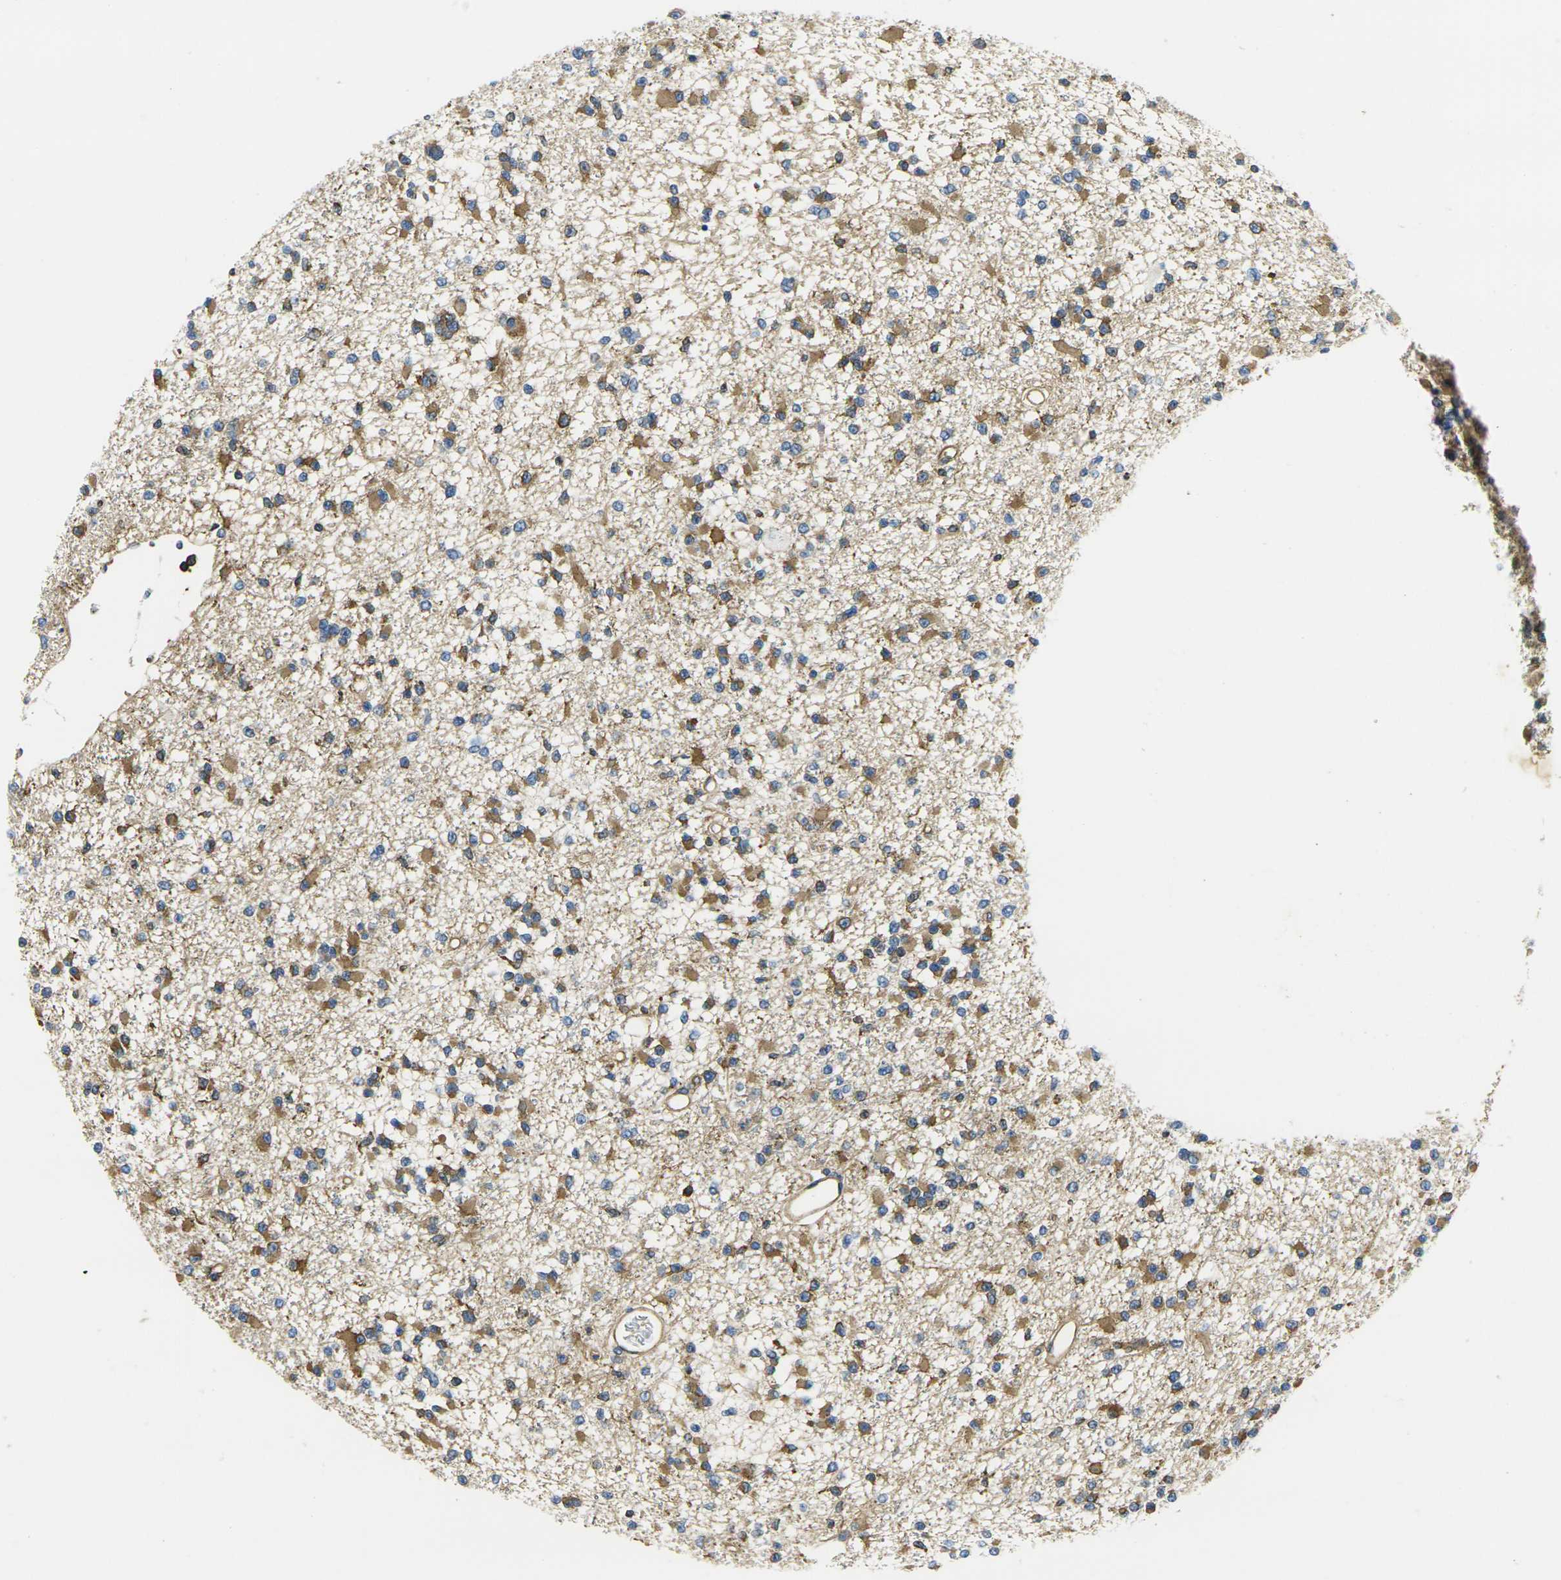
{"staining": {"intensity": "moderate", "quantity": ">75%", "location": "cytoplasmic/membranous"}, "tissue": "glioma", "cell_type": "Tumor cells", "image_type": "cancer", "snomed": [{"axis": "morphology", "description": "Glioma, malignant, Low grade"}, {"axis": "topography", "description": "Brain"}], "caption": "A high-resolution photomicrograph shows IHC staining of malignant low-grade glioma, which reveals moderate cytoplasmic/membranous expression in approximately >75% of tumor cells. (DAB IHC with brightfield microscopy, high magnification).", "gene": "FAM110D", "patient": {"sex": "female", "age": 22}}